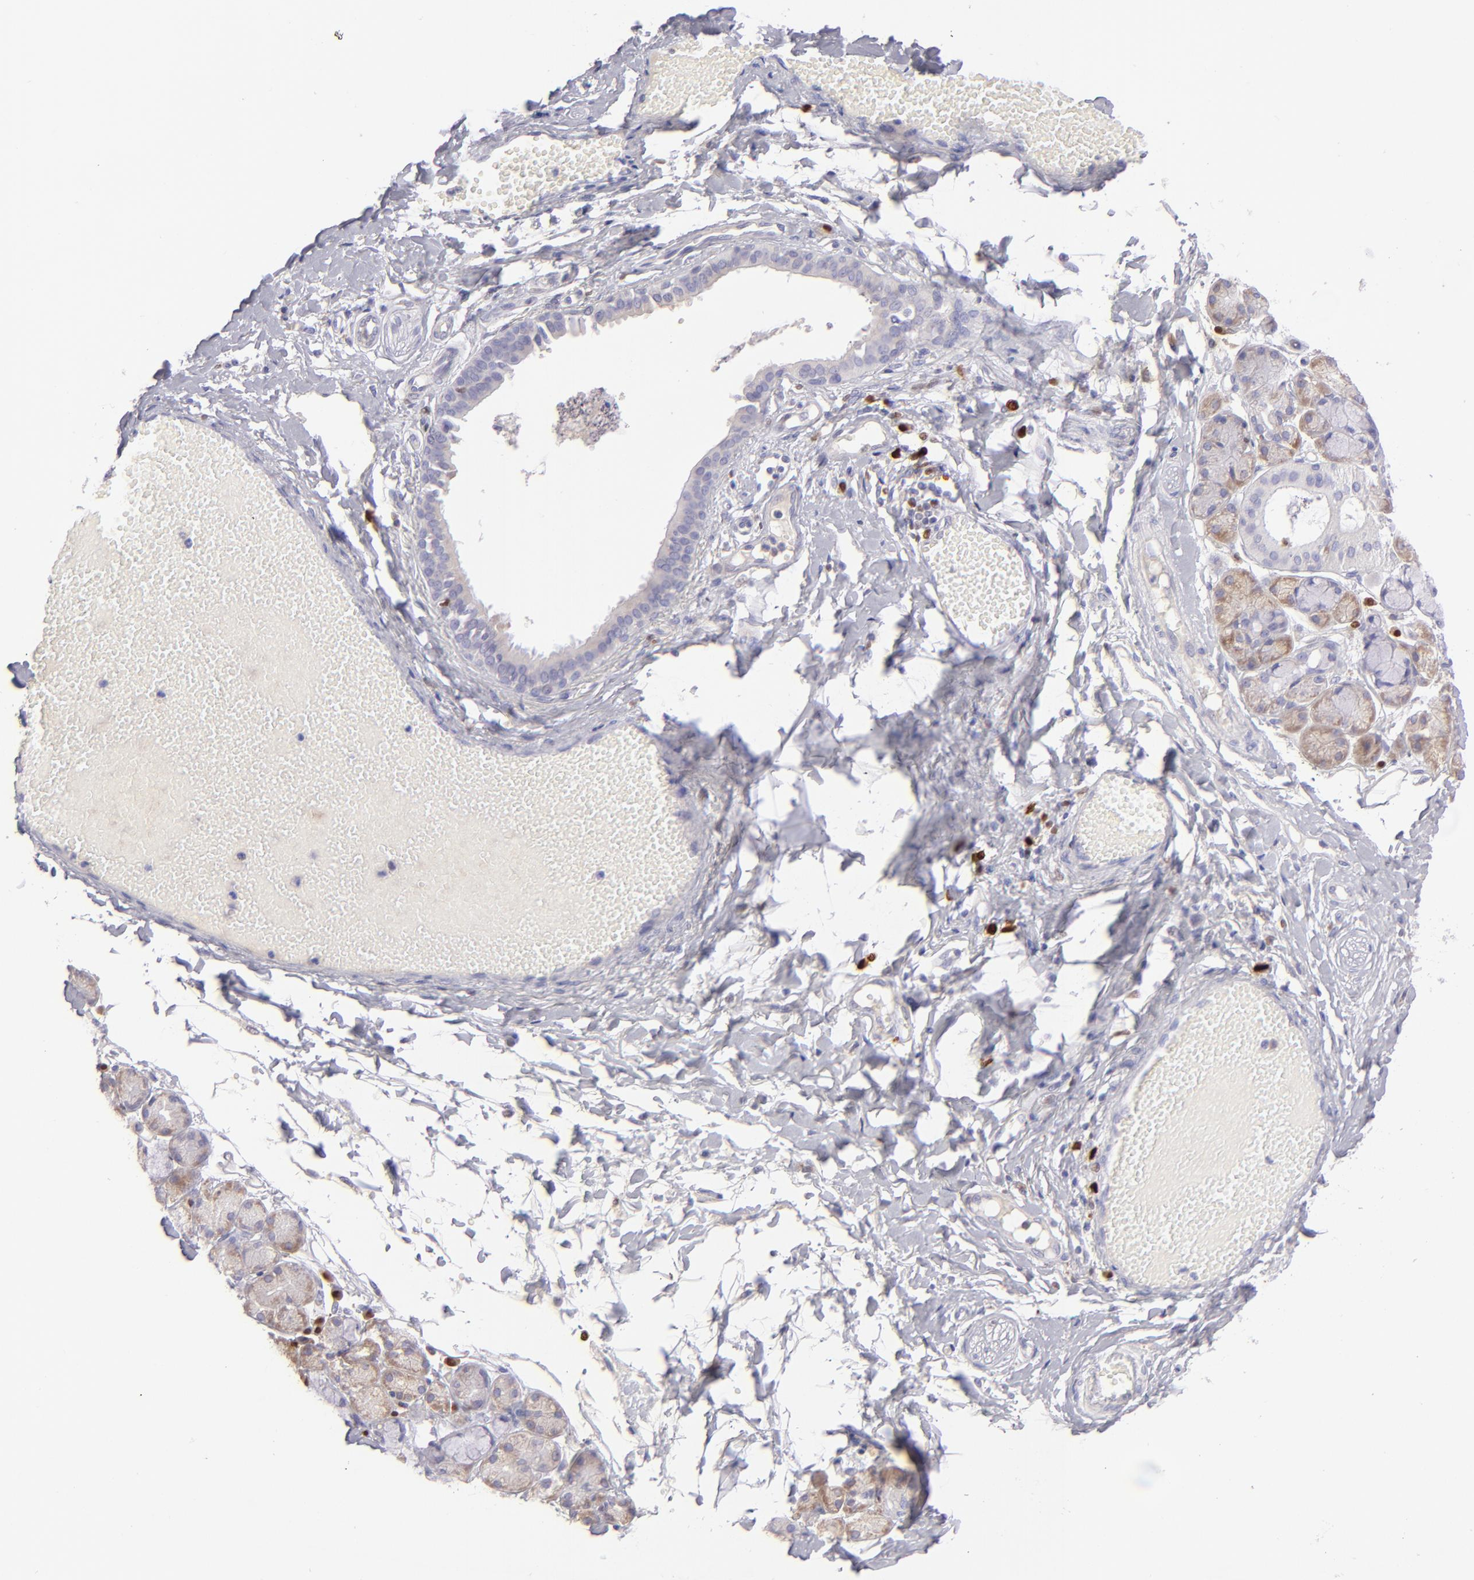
{"staining": {"intensity": "weak", "quantity": ">75%", "location": "cytoplasmic/membranous"}, "tissue": "salivary gland", "cell_type": "Glandular cells", "image_type": "normal", "snomed": [{"axis": "morphology", "description": "Normal tissue, NOS"}, {"axis": "topography", "description": "Skeletal muscle"}, {"axis": "topography", "description": "Oral tissue"}, {"axis": "topography", "description": "Salivary gland"}, {"axis": "topography", "description": "Peripheral nerve tissue"}], "caption": "A histopathology image of human salivary gland stained for a protein exhibits weak cytoplasmic/membranous brown staining in glandular cells. The staining was performed using DAB (3,3'-diaminobenzidine) to visualize the protein expression in brown, while the nuclei were stained in blue with hematoxylin (Magnification: 20x).", "gene": "IRF8", "patient": {"sex": "male", "age": 54}}